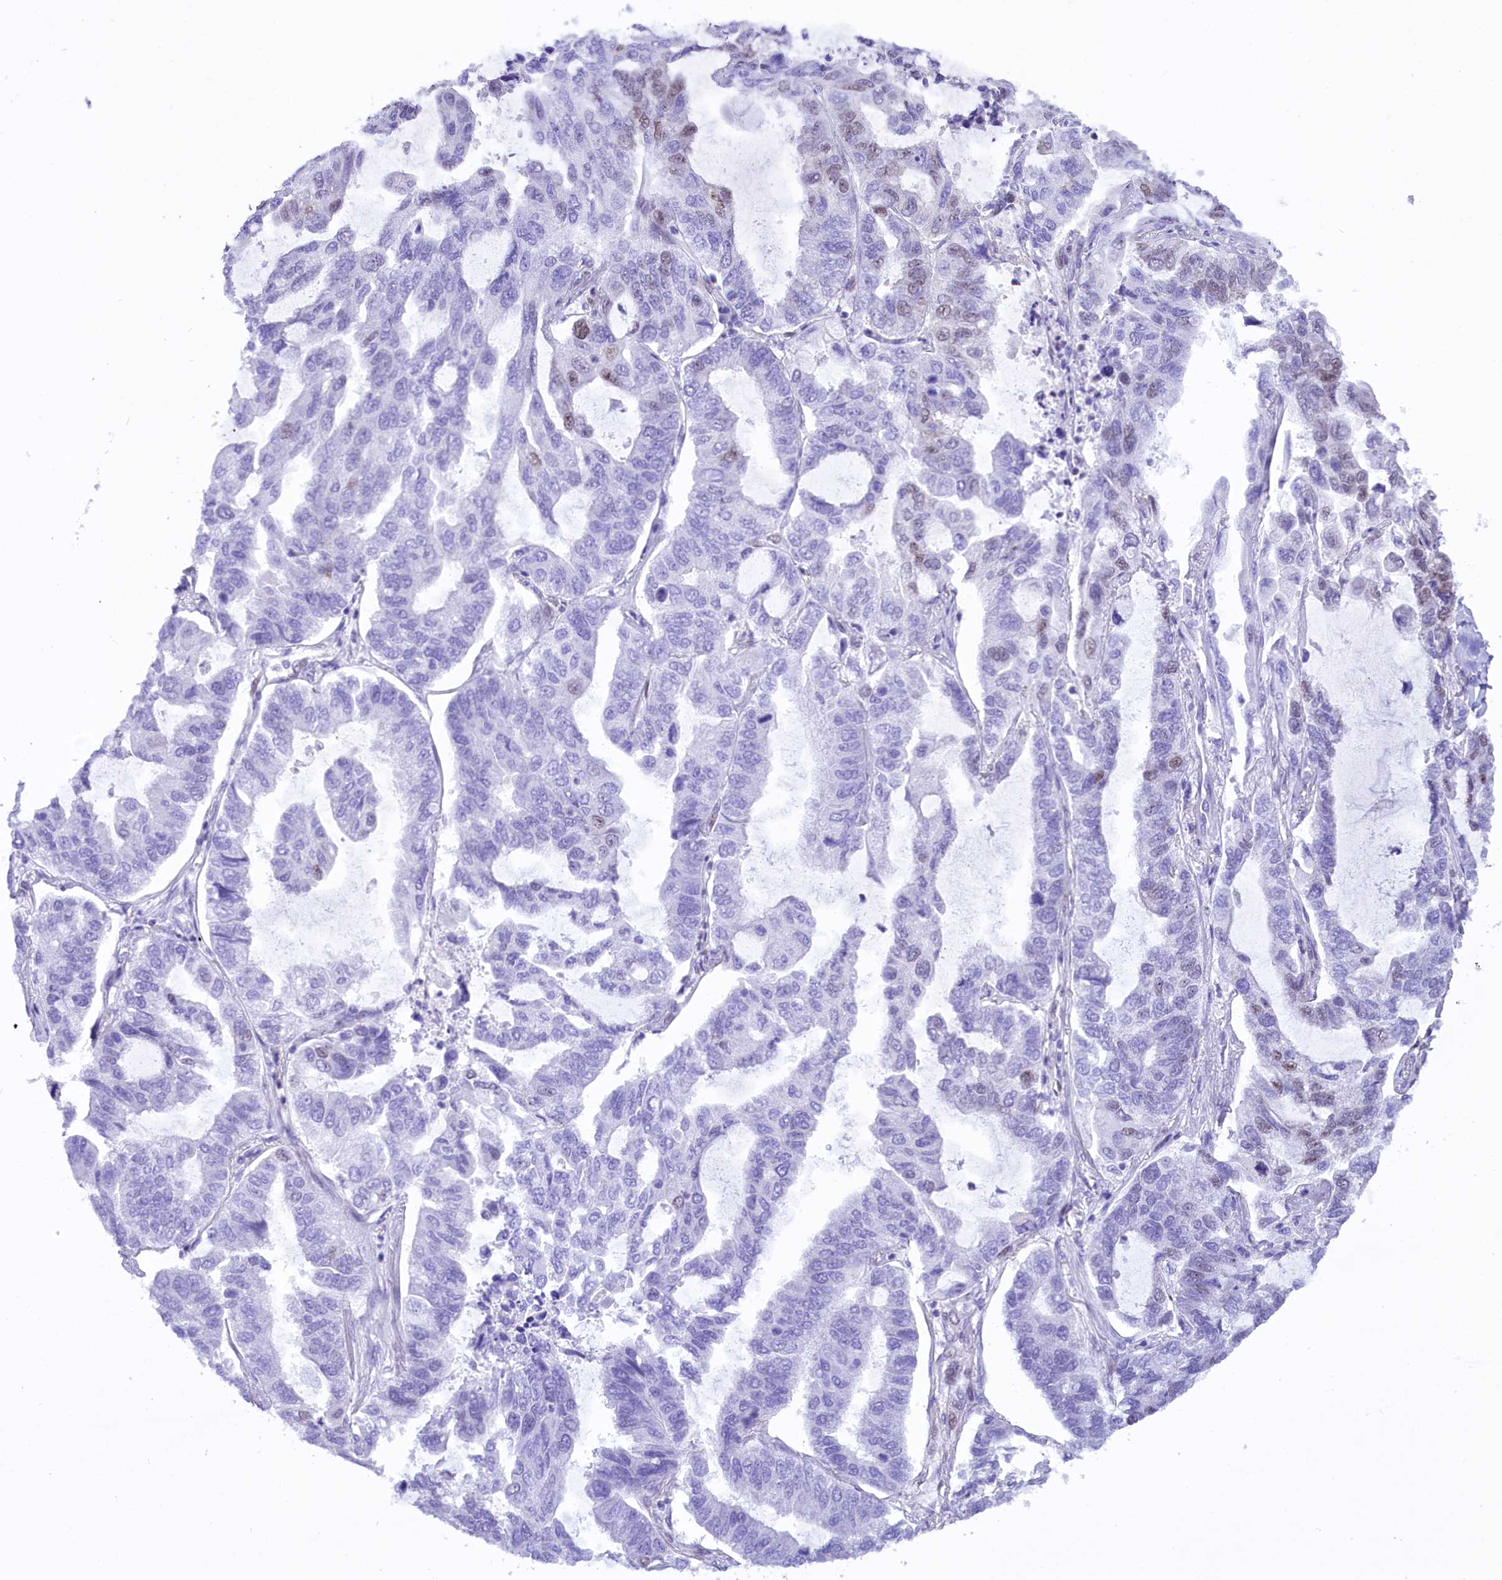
{"staining": {"intensity": "weak", "quantity": "<25%", "location": "nuclear"}, "tissue": "lung cancer", "cell_type": "Tumor cells", "image_type": "cancer", "snomed": [{"axis": "morphology", "description": "Adenocarcinoma, NOS"}, {"axis": "topography", "description": "Lung"}], "caption": "A histopathology image of human adenocarcinoma (lung) is negative for staining in tumor cells.", "gene": "RPS6KB1", "patient": {"sex": "male", "age": 64}}